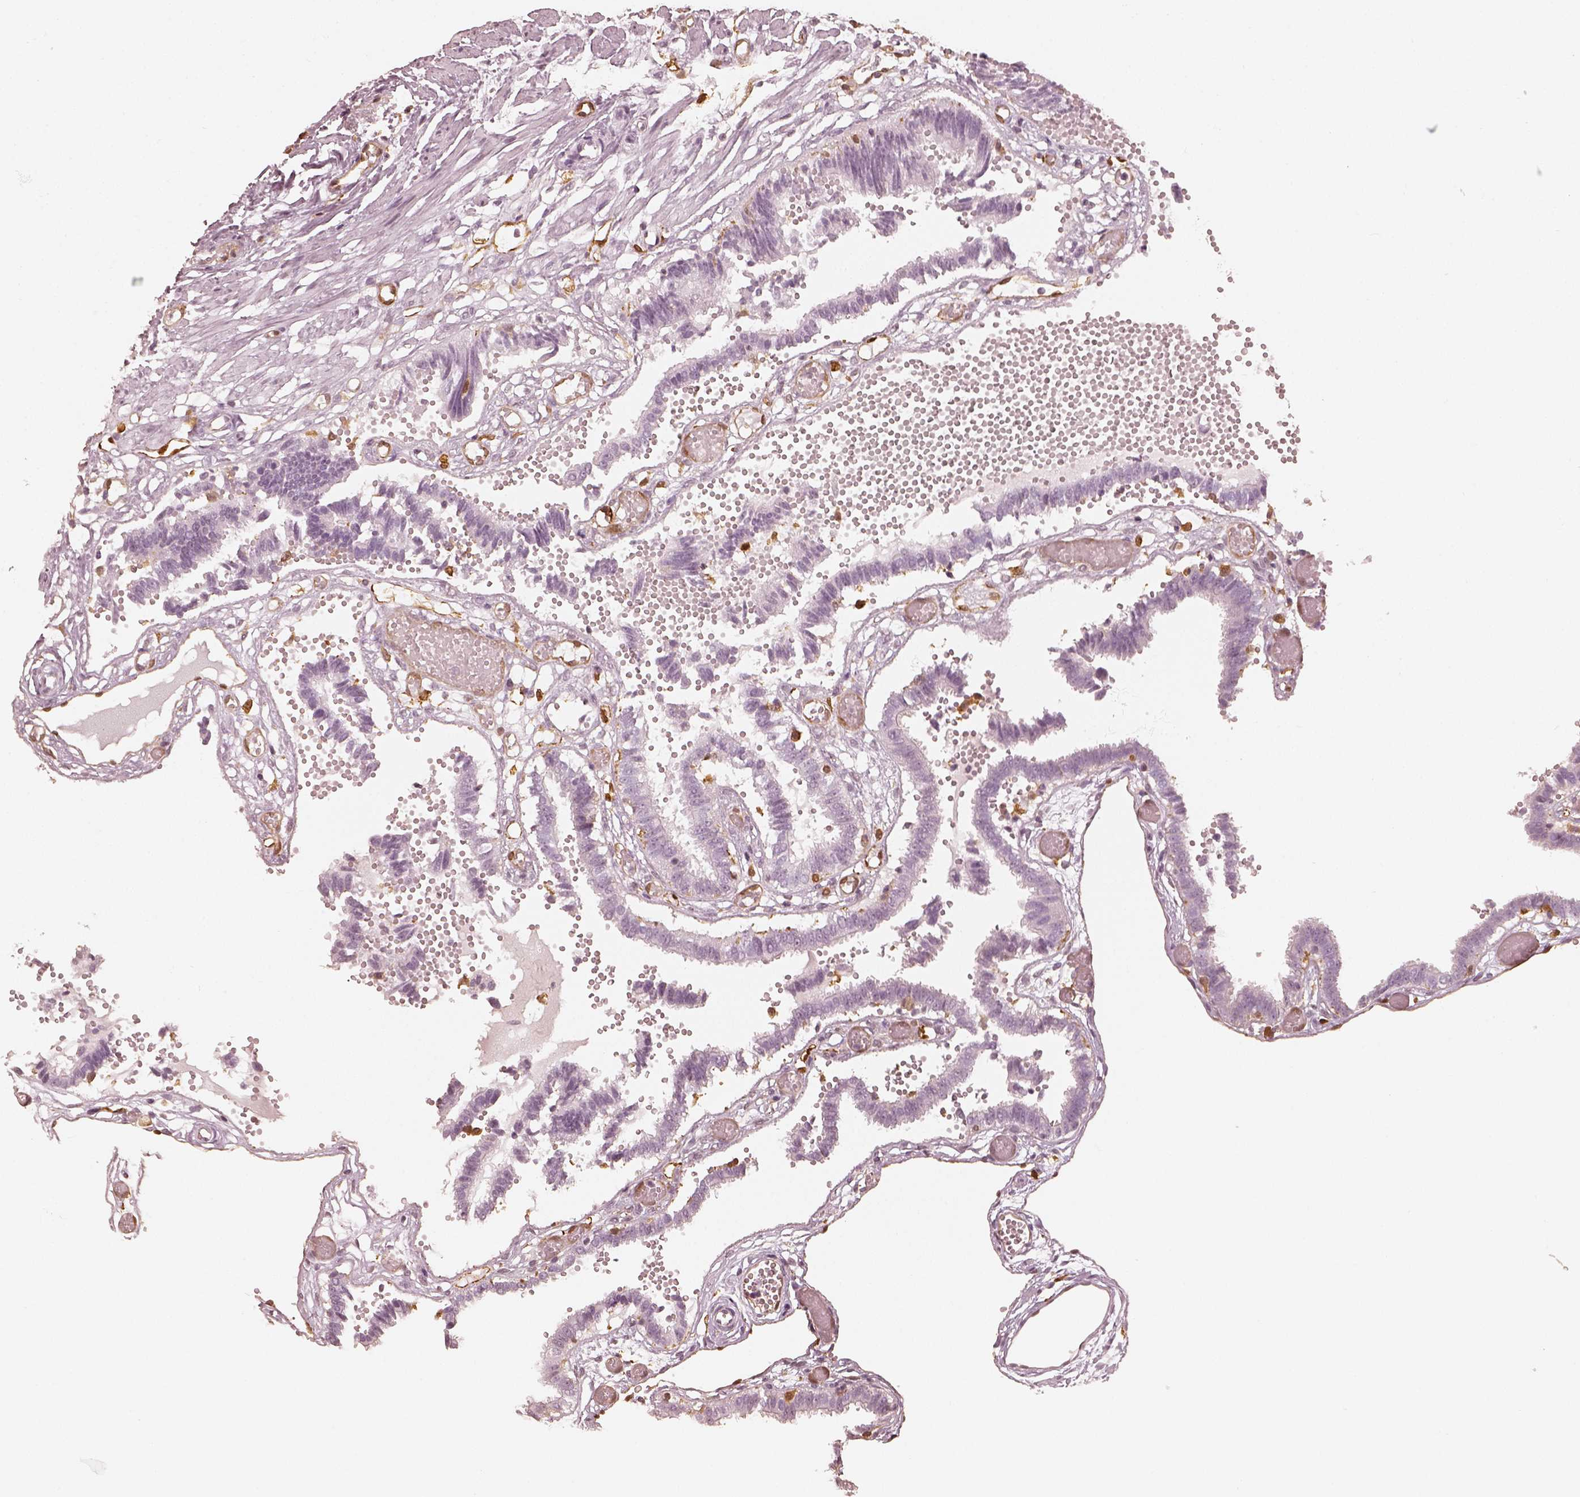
{"staining": {"intensity": "negative", "quantity": "none", "location": "none"}, "tissue": "fallopian tube", "cell_type": "Glandular cells", "image_type": "normal", "snomed": [{"axis": "morphology", "description": "Normal tissue, NOS"}, {"axis": "topography", "description": "Fallopian tube"}], "caption": "Micrograph shows no protein positivity in glandular cells of benign fallopian tube. (Brightfield microscopy of DAB immunohistochemistry (IHC) at high magnification).", "gene": "FSCN1", "patient": {"sex": "female", "age": 37}}